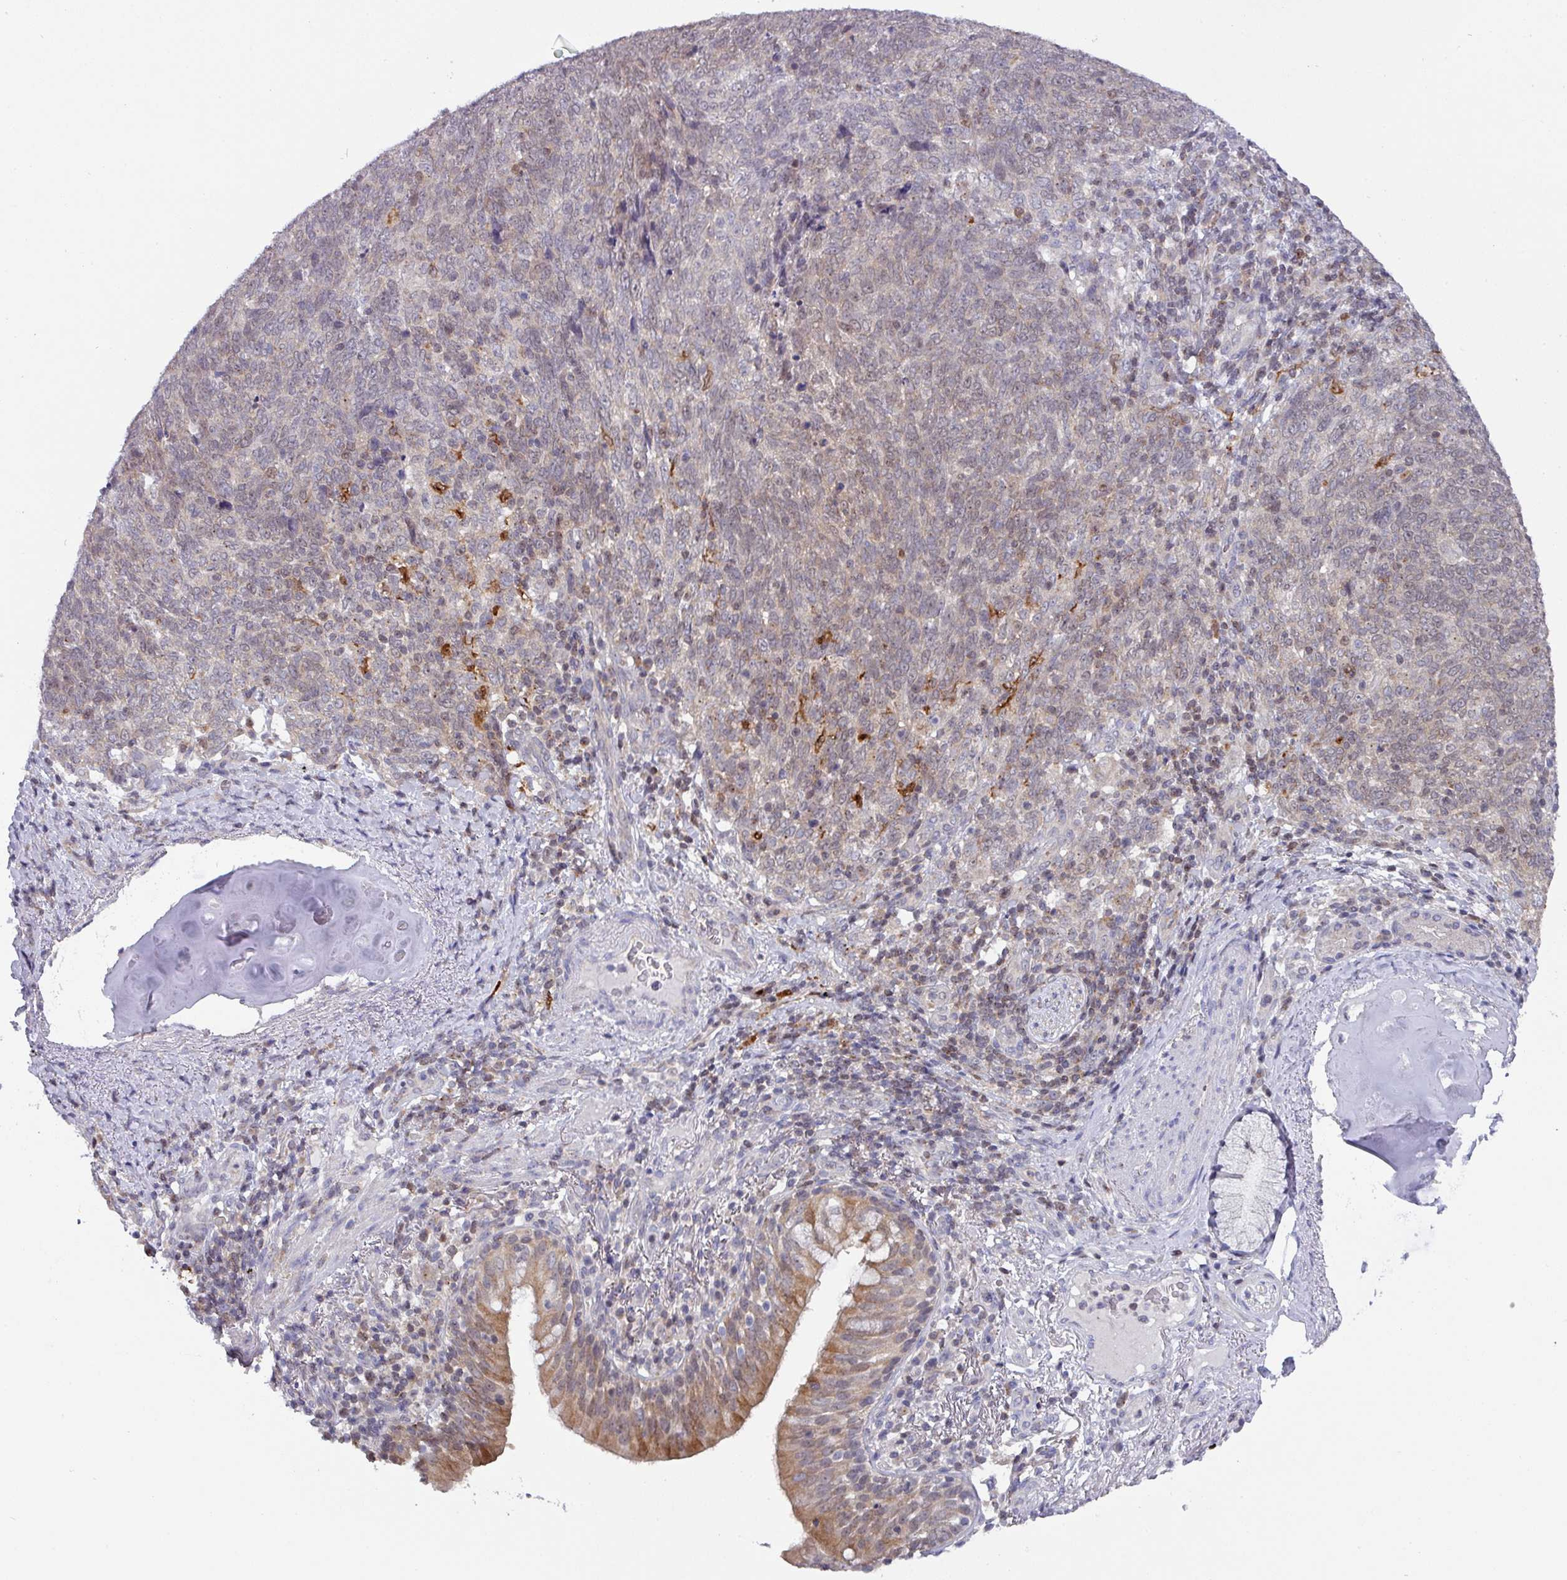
{"staining": {"intensity": "weak", "quantity": "25%-75%", "location": "cytoplasmic/membranous"}, "tissue": "lung cancer", "cell_type": "Tumor cells", "image_type": "cancer", "snomed": [{"axis": "morphology", "description": "Squamous cell carcinoma, NOS"}, {"axis": "topography", "description": "Lung"}], "caption": "DAB (3,3'-diaminobenzidine) immunohistochemical staining of human lung cancer (squamous cell carcinoma) demonstrates weak cytoplasmic/membranous protein positivity in about 25%-75% of tumor cells.", "gene": "DCAF12L2", "patient": {"sex": "female", "age": 72}}